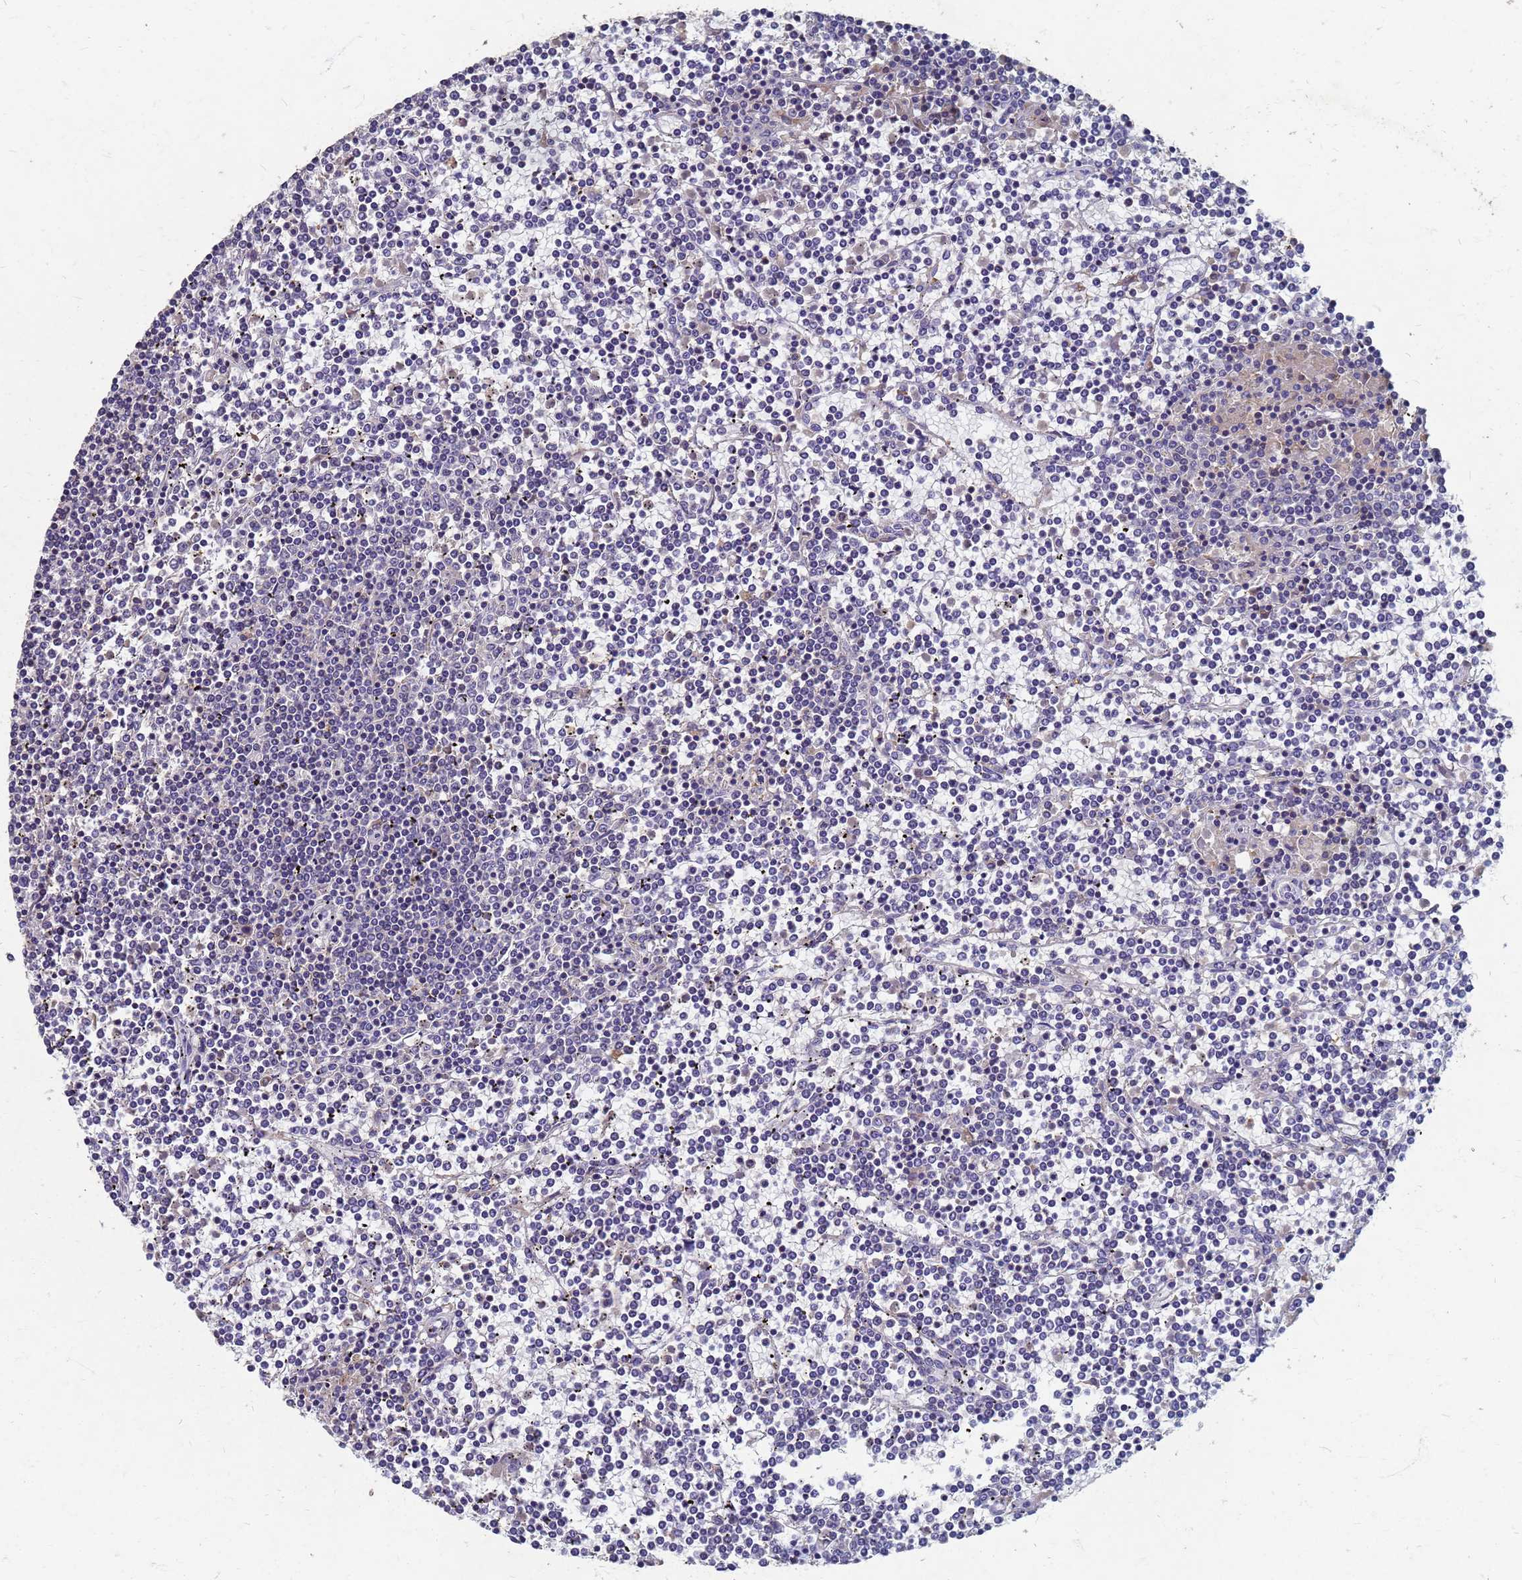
{"staining": {"intensity": "negative", "quantity": "none", "location": "none"}, "tissue": "lymphoma", "cell_type": "Tumor cells", "image_type": "cancer", "snomed": [{"axis": "morphology", "description": "Malignant lymphoma, non-Hodgkin's type, Low grade"}, {"axis": "topography", "description": "Spleen"}], "caption": "A high-resolution photomicrograph shows immunohistochemistry staining of lymphoma, which demonstrates no significant positivity in tumor cells.", "gene": "KRCC1", "patient": {"sex": "female", "age": 19}}